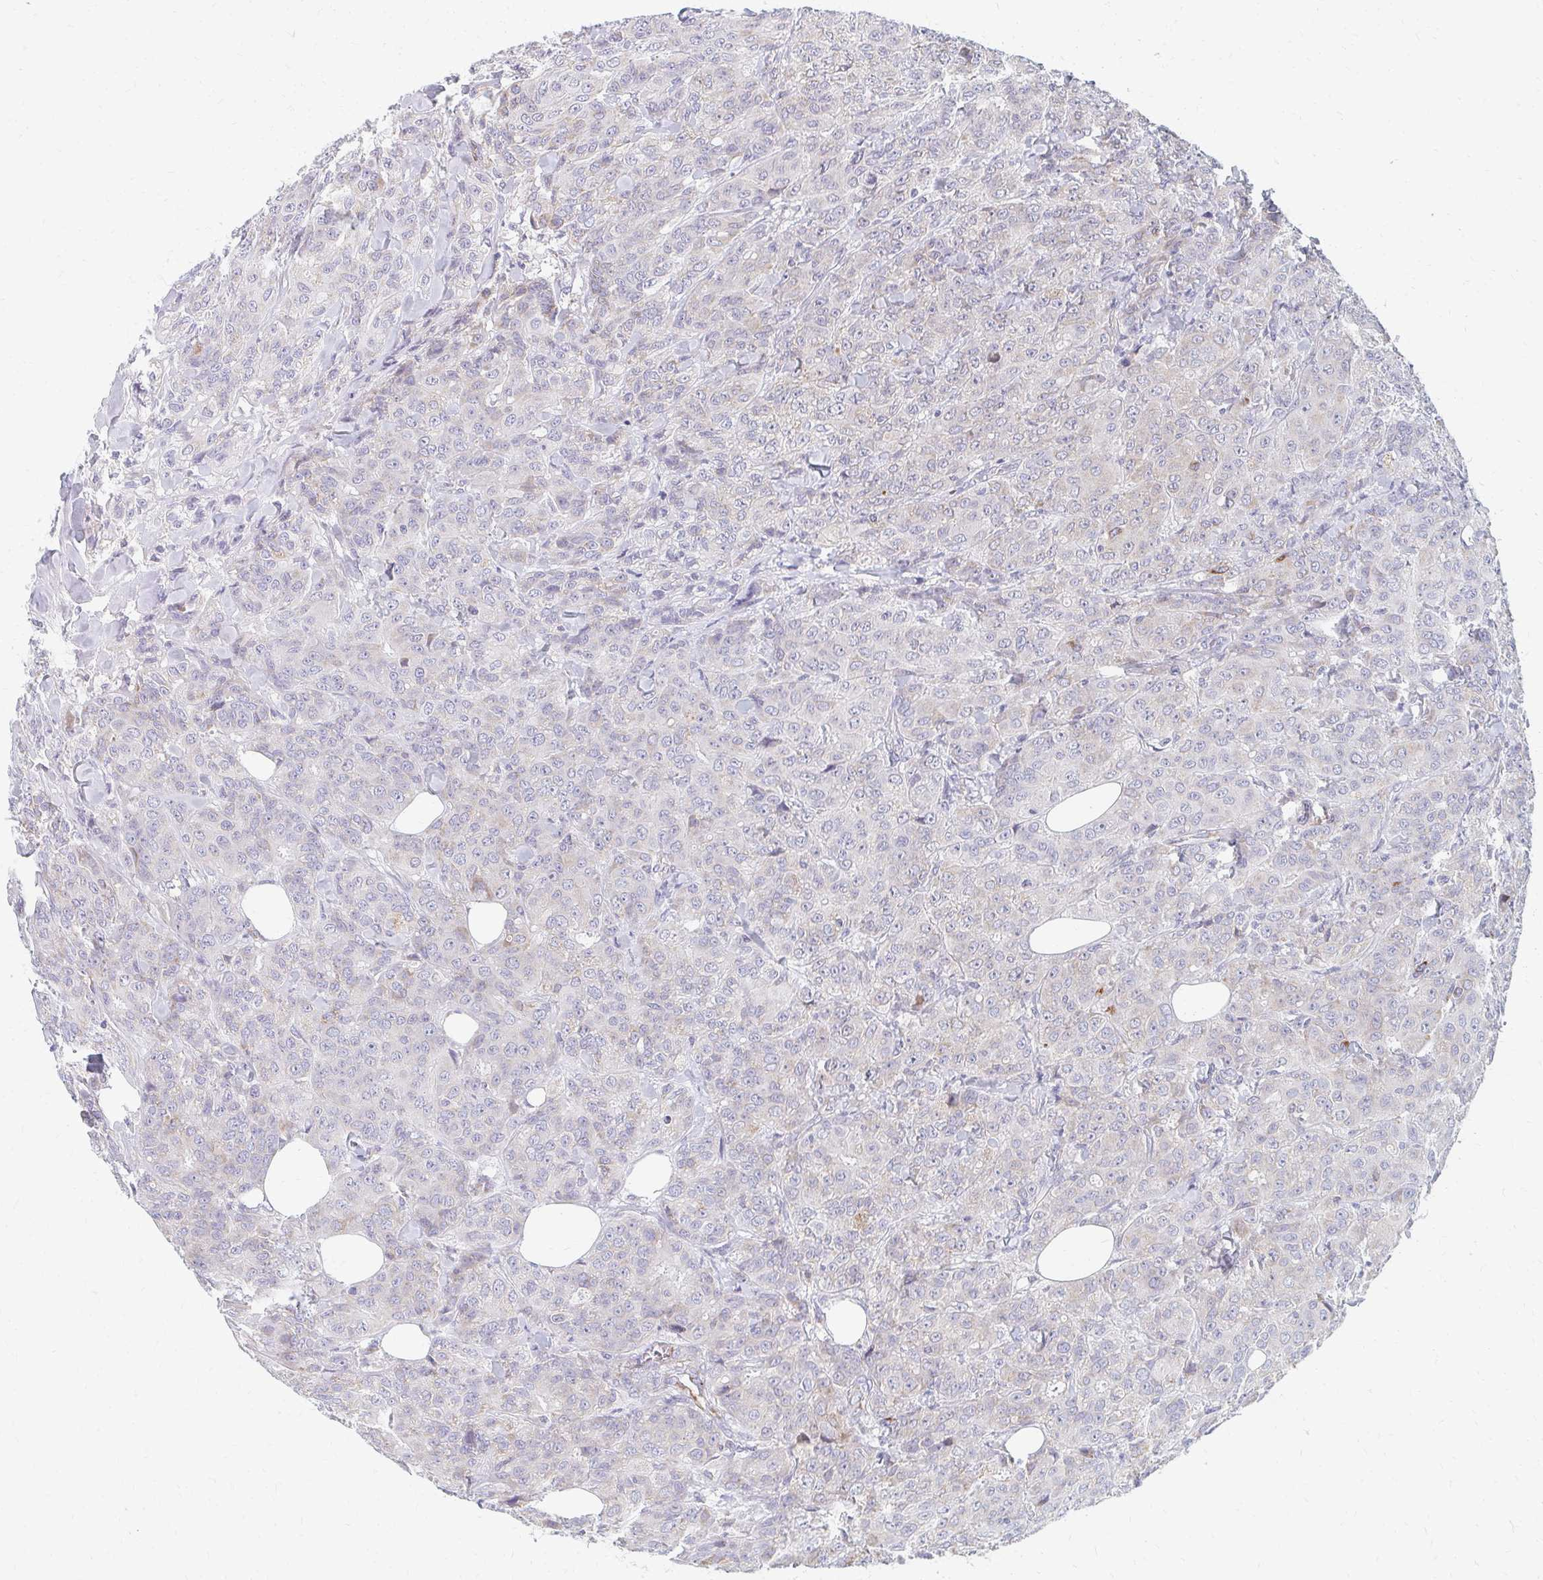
{"staining": {"intensity": "negative", "quantity": "none", "location": "none"}, "tissue": "breast cancer", "cell_type": "Tumor cells", "image_type": "cancer", "snomed": [{"axis": "morphology", "description": "Normal tissue, NOS"}, {"axis": "morphology", "description": "Duct carcinoma"}, {"axis": "topography", "description": "Breast"}], "caption": "Tumor cells are negative for brown protein staining in infiltrating ductal carcinoma (breast).", "gene": "OR10V1", "patient": {"sex": "female", "age": 43}}